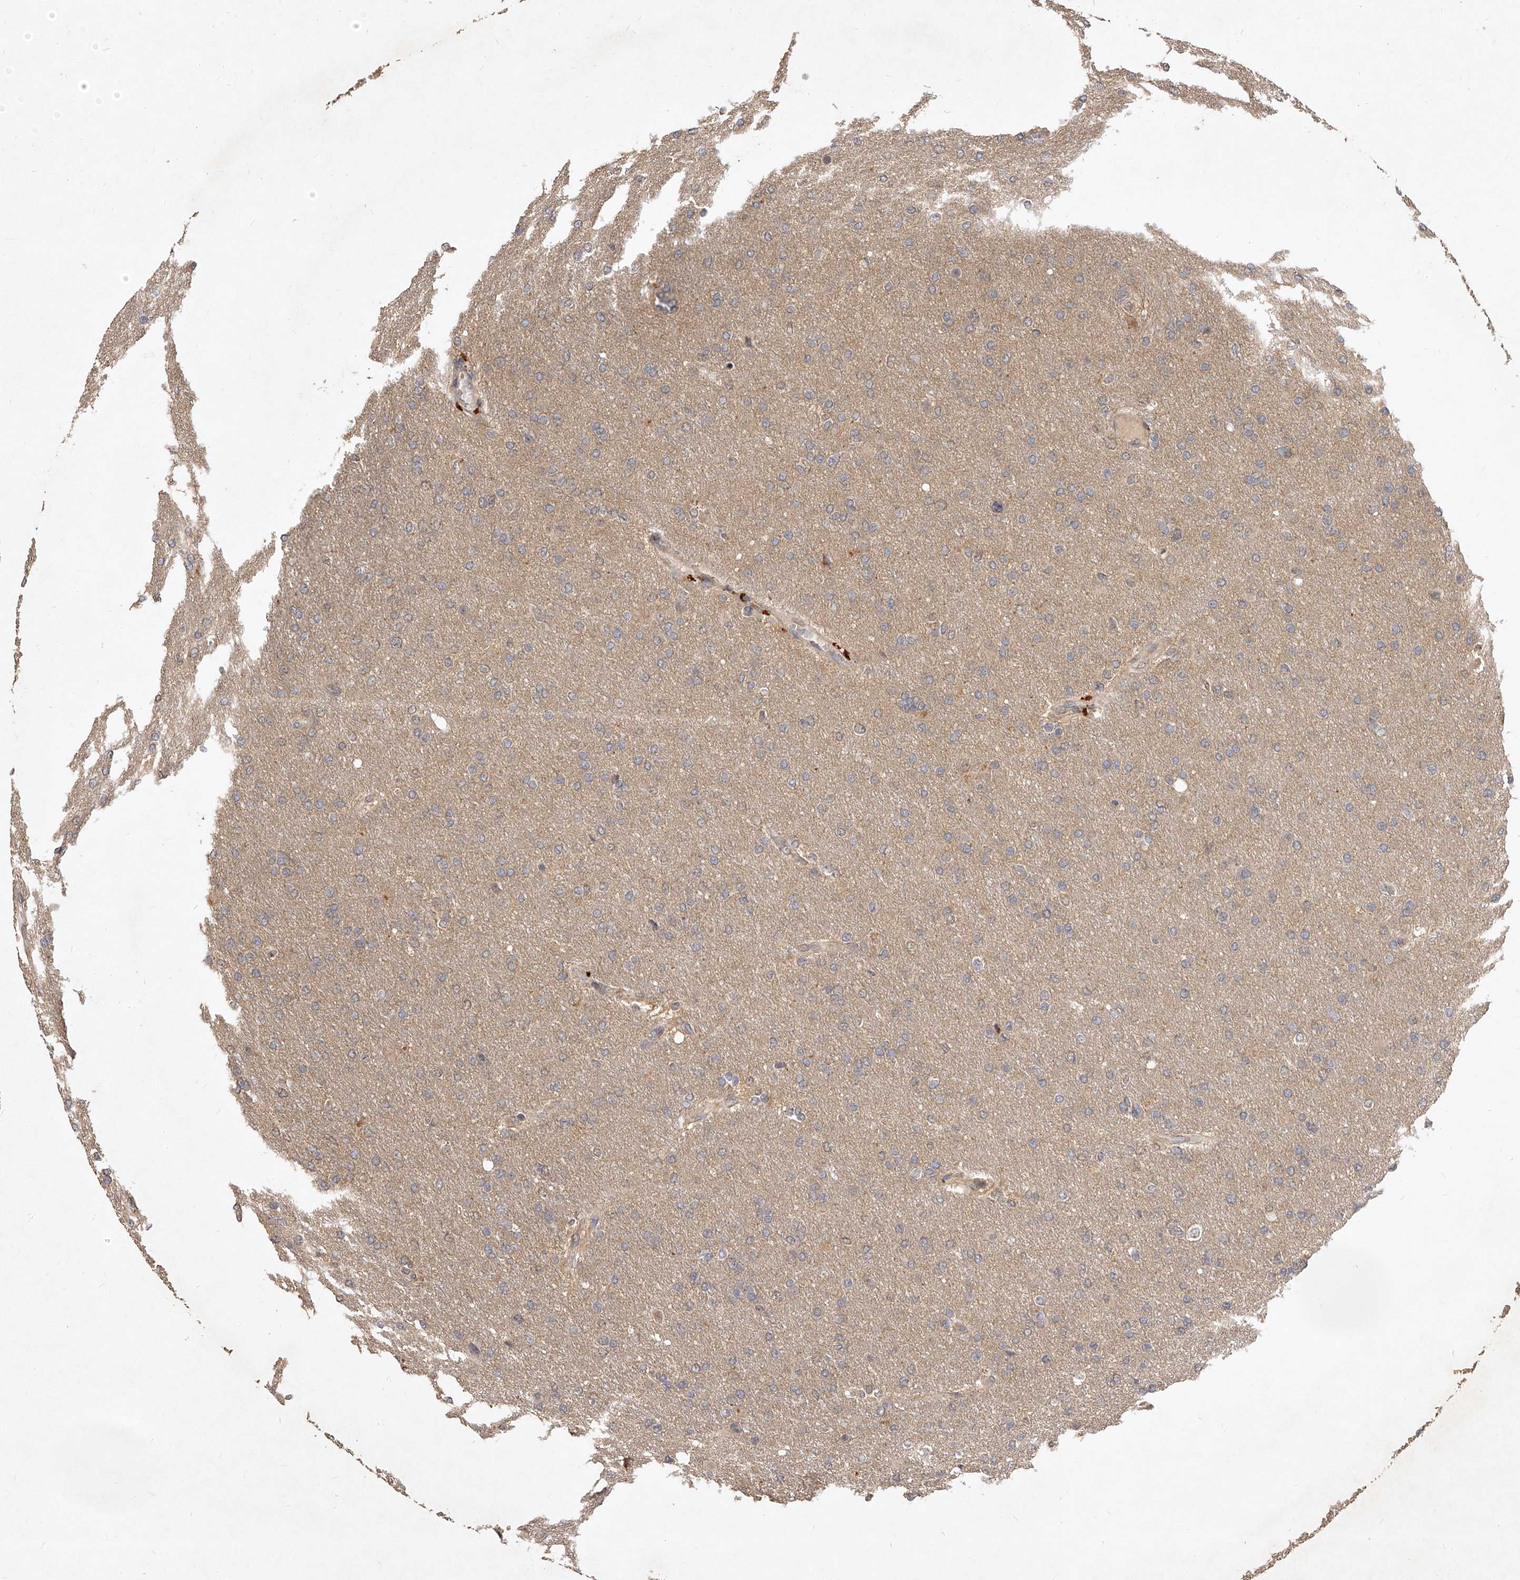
{"staining": {"intensity": "weak", "quantity": "<25%", "location": "cytoplasmic/membranous"}, "tissue": "glioma", "cell_type": "Tumor cells", "image_type": "cancer", "snomed": [{"axis": "morphology", "description": "Glioma, malignant, High grade"}, {"axis": "topography", "description": "Cerebral cortex"}], "caption": "Immunohistochemical staining of human malignant high-grade glioma exhibits no significant expression in tumor cells.", "gene": "SLC37A1", "patient": {"sex": "female", "age": 36}}